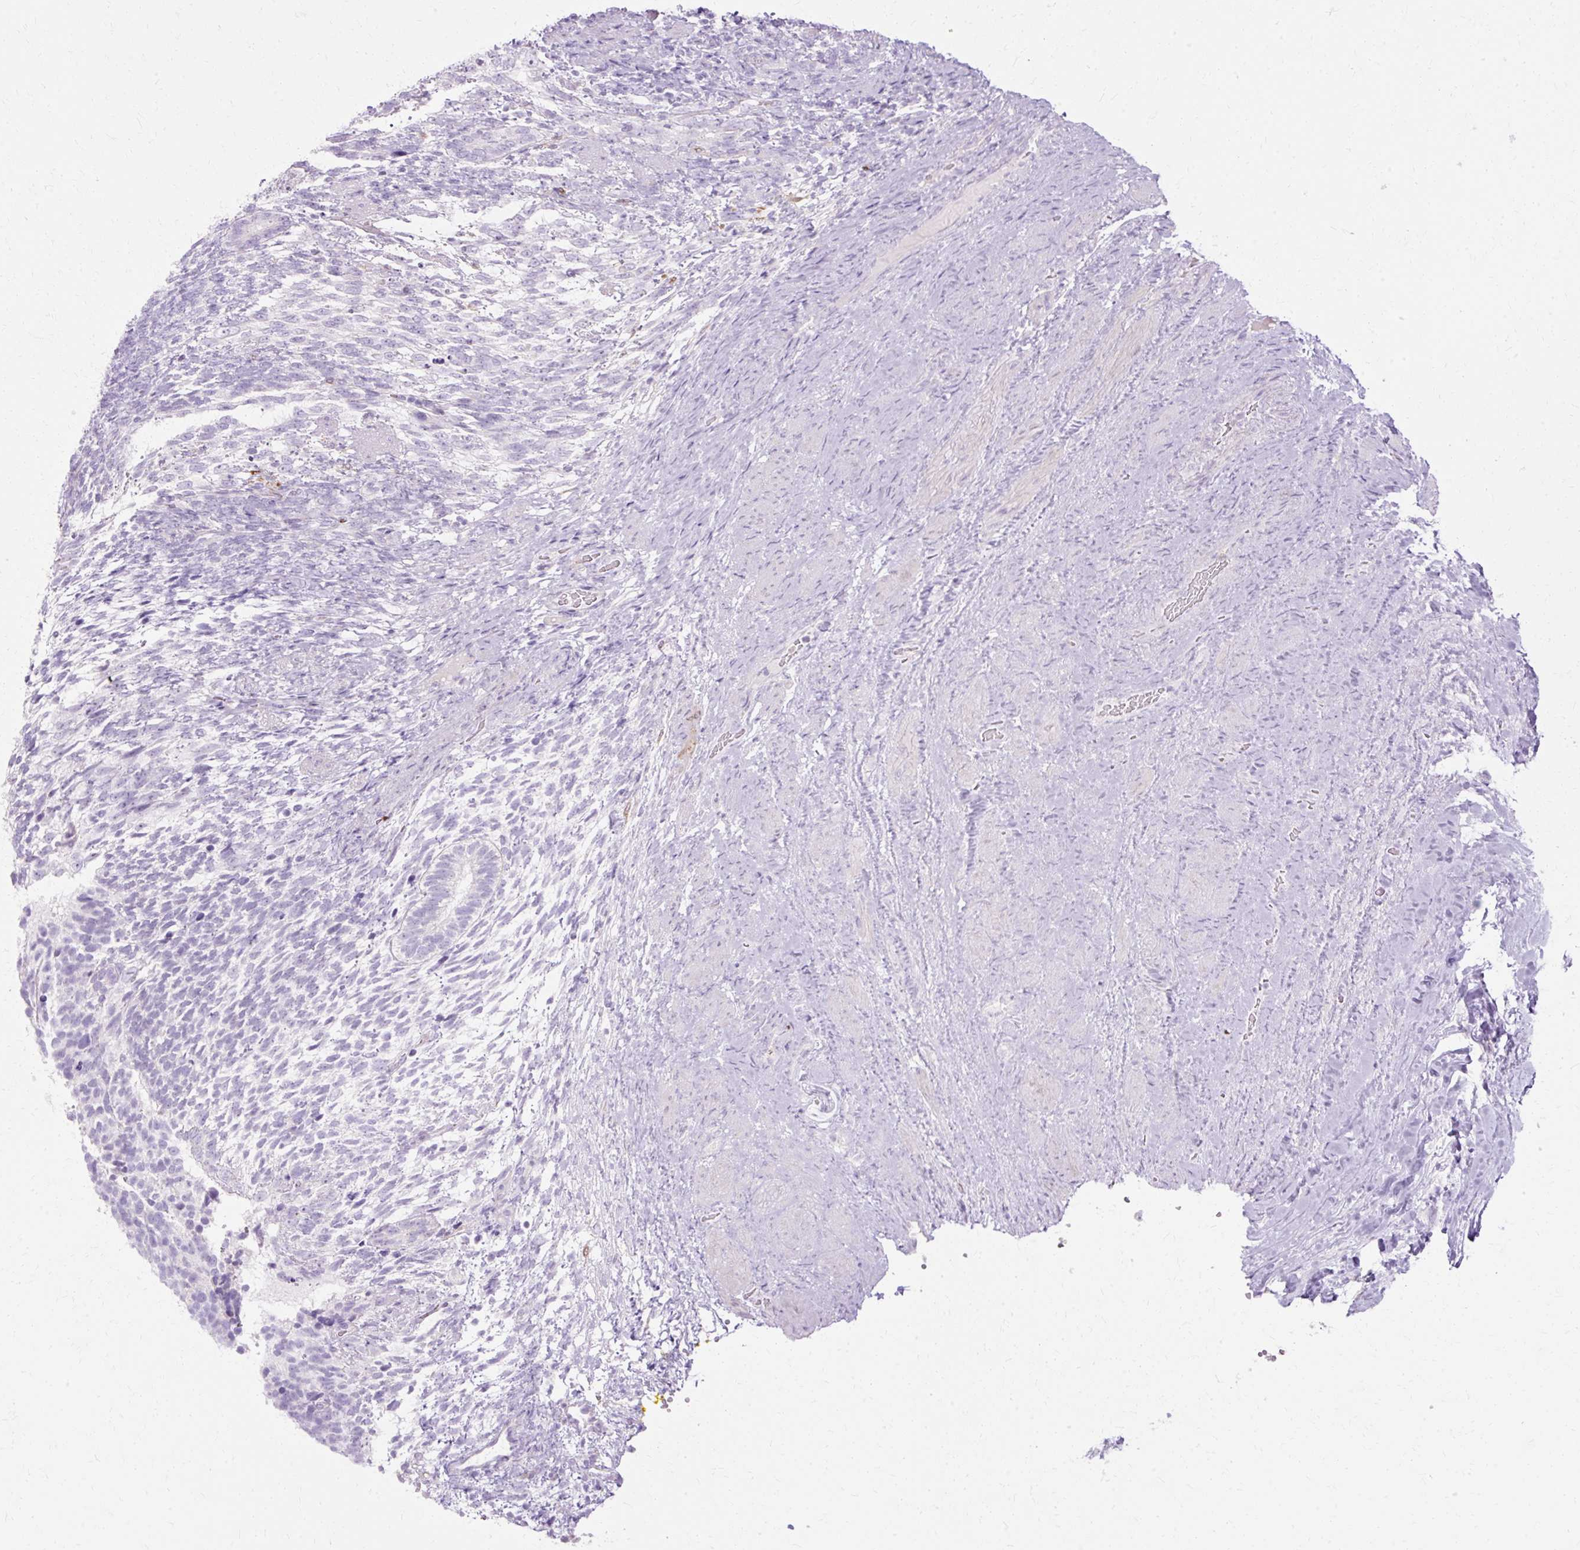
{"staining": {"intensity": "negative", "quantity": "none", "location": "none"}, "tissue": "testis cancer", "cell_type": "Tumor cells", "image_type": "cancer", "snomed": [{"axis": "morphology", "description": "Carcinoma, Embryonal, NOS"}, {"axis": "topography", "description": "Testis"}], "caption": "Human embryonal carcinoma (testis) stained for a protein using immunohistochemistry displays no positivity in tumor cells.", "gene": "HSD11B1", "patient": {"sex": "male", "age": 23}}